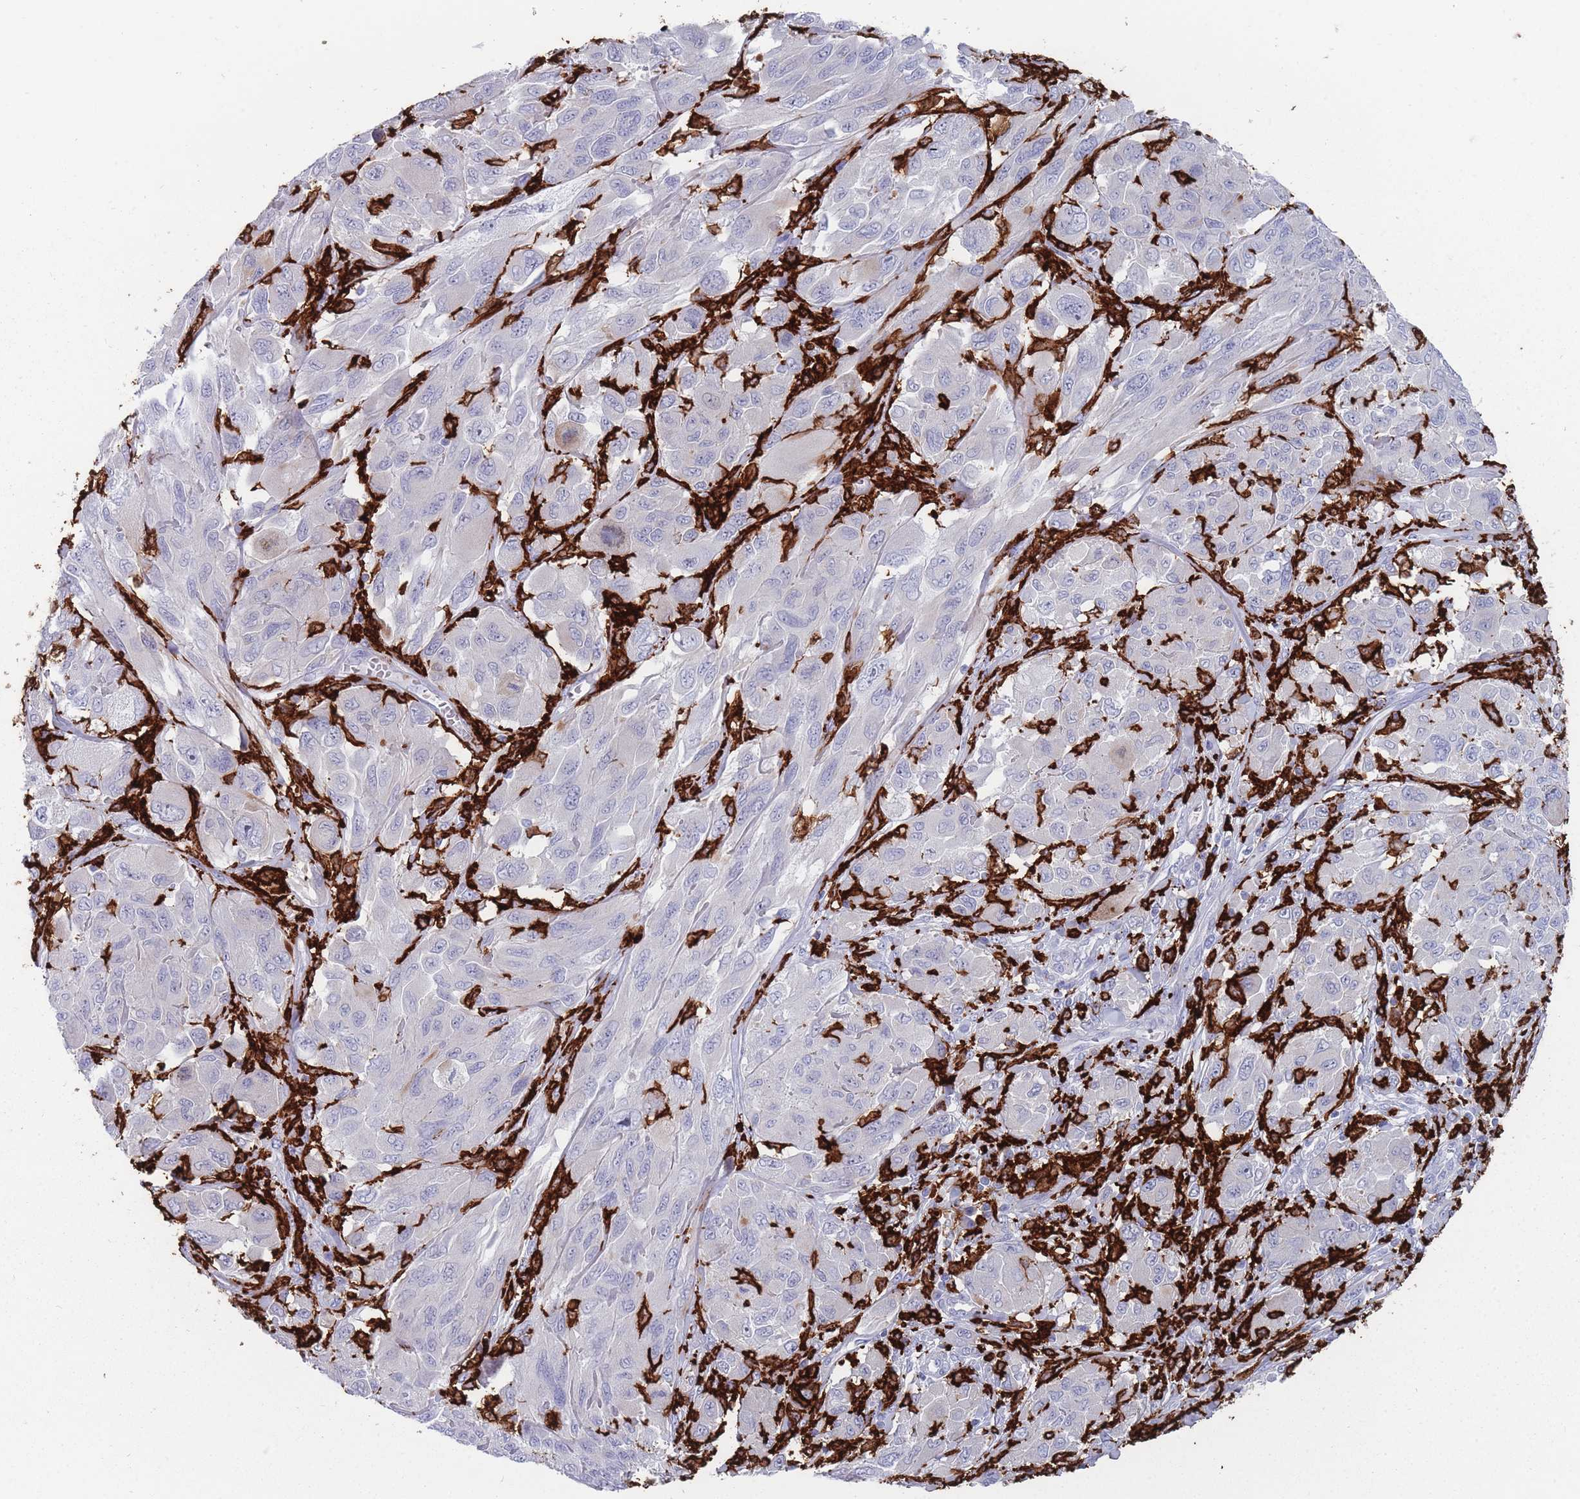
{"staining": {"intensity": "negative", "quantity": "none", "location": "none"}, "tissue": "melanoma", "cell_type": "Tumor cells", "image_type": "cancer", "snomed": [{"axis": "morphology", "description": "Malignant melanoma, NOS"}, {"axis": "topography", "description": "Skin"}], "caption": "IHC image of neoplastic tissue: human melanoma stained with DAB shows no significant protein positivity in tumor cells.", "gene": "AIF1", "patient": {"sex": "female", "age": 91}}